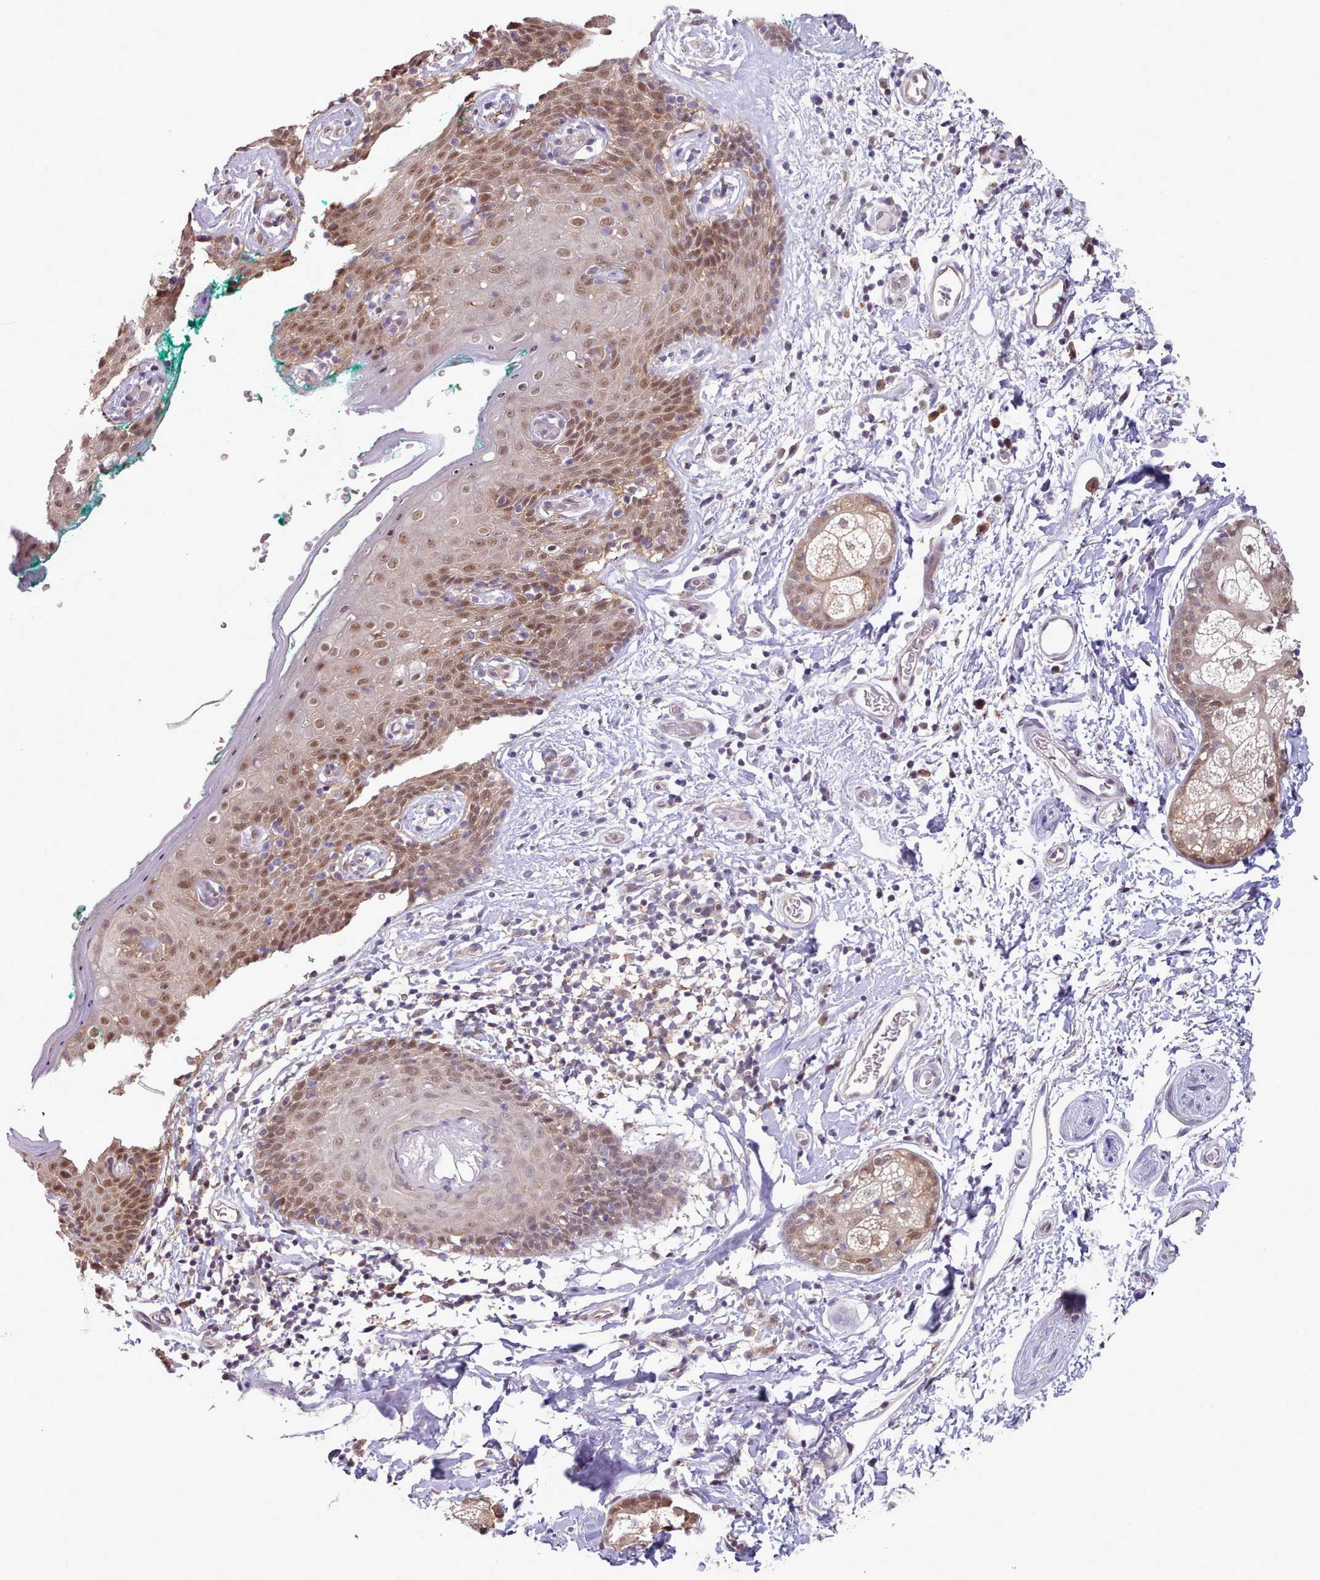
{"staining": {"intensity": "moderate", "quantity": "25%-75%", "location": "nuclear"}, "tissue": "skin", "cell_type": "Epidermal cells", "image_type": "normal", "snomed": [{"axis": "morphology", "description": "Normal tissue, NOS"}, {"axis": "topography", "description": "Vulva"}], "caption": "Skin stained for a protein (brown) reveals moderate nuclear positive staining in approximately 25%-75% of epidermal cells.", "gene": "CES3", "patient": {"sex": "female", "age": 66}}